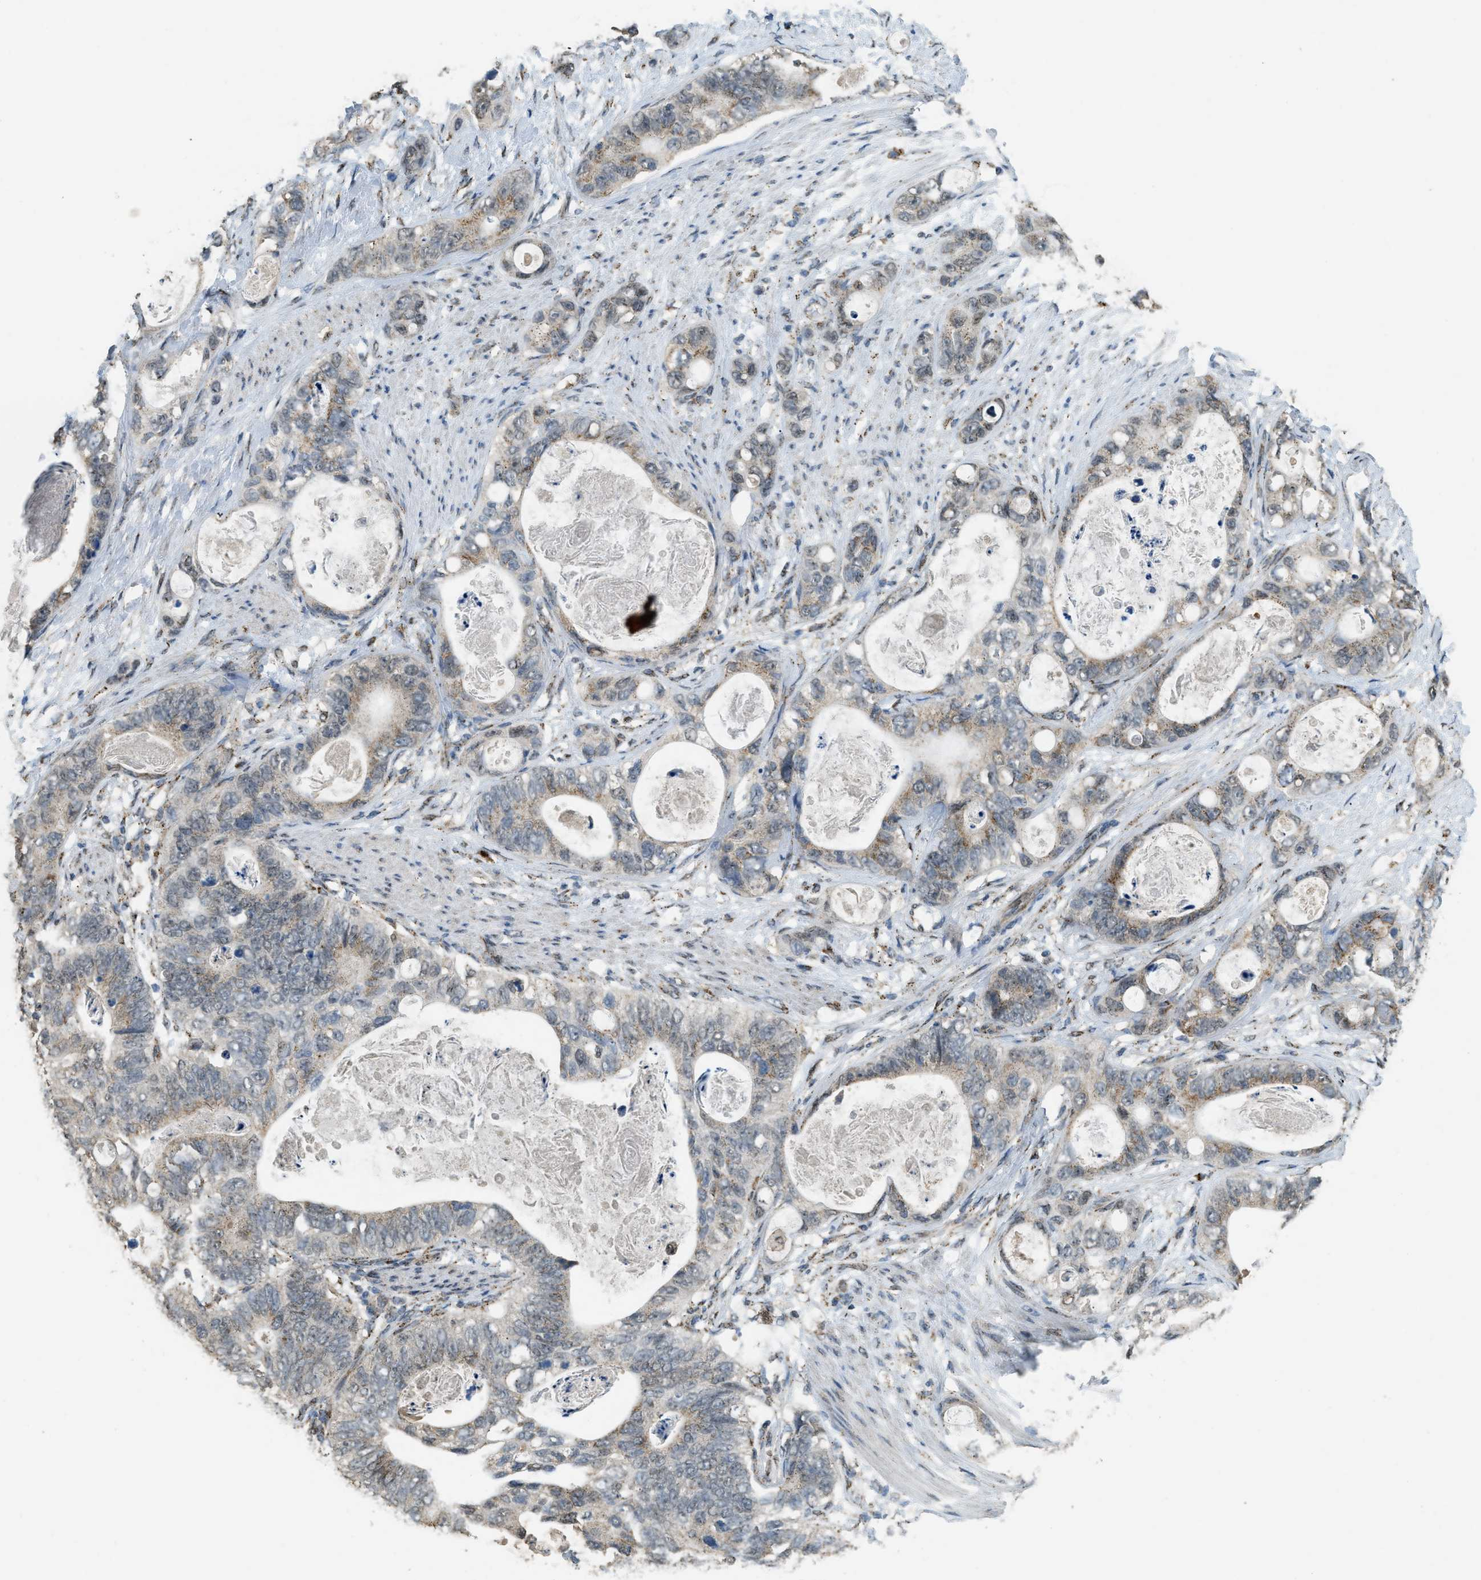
{"staining": {"intensity": "moderate", "quantity": ">75%", "location": "cytoplasmic/membranous"}, "tissue": "stomach cancer", "cell_type": "Tumor cells", "image_type": "cancer", "snomed": [{"axis": "morphology", "description": "Normal tissue, NOS"}, {"axis": "morphology", "description": "Adenocarcinoma, NOS"}, {"axis": "topography", "description": "Stomach"}], "caption": "Tumor cells reveal medium levels of moderate cytoplasmic/membranous staining in approximately >75% of cells in stomach cancer (adenocarcinoma).", "gene": "IPO7", "patient": {"sex": "female", "age": 89}}